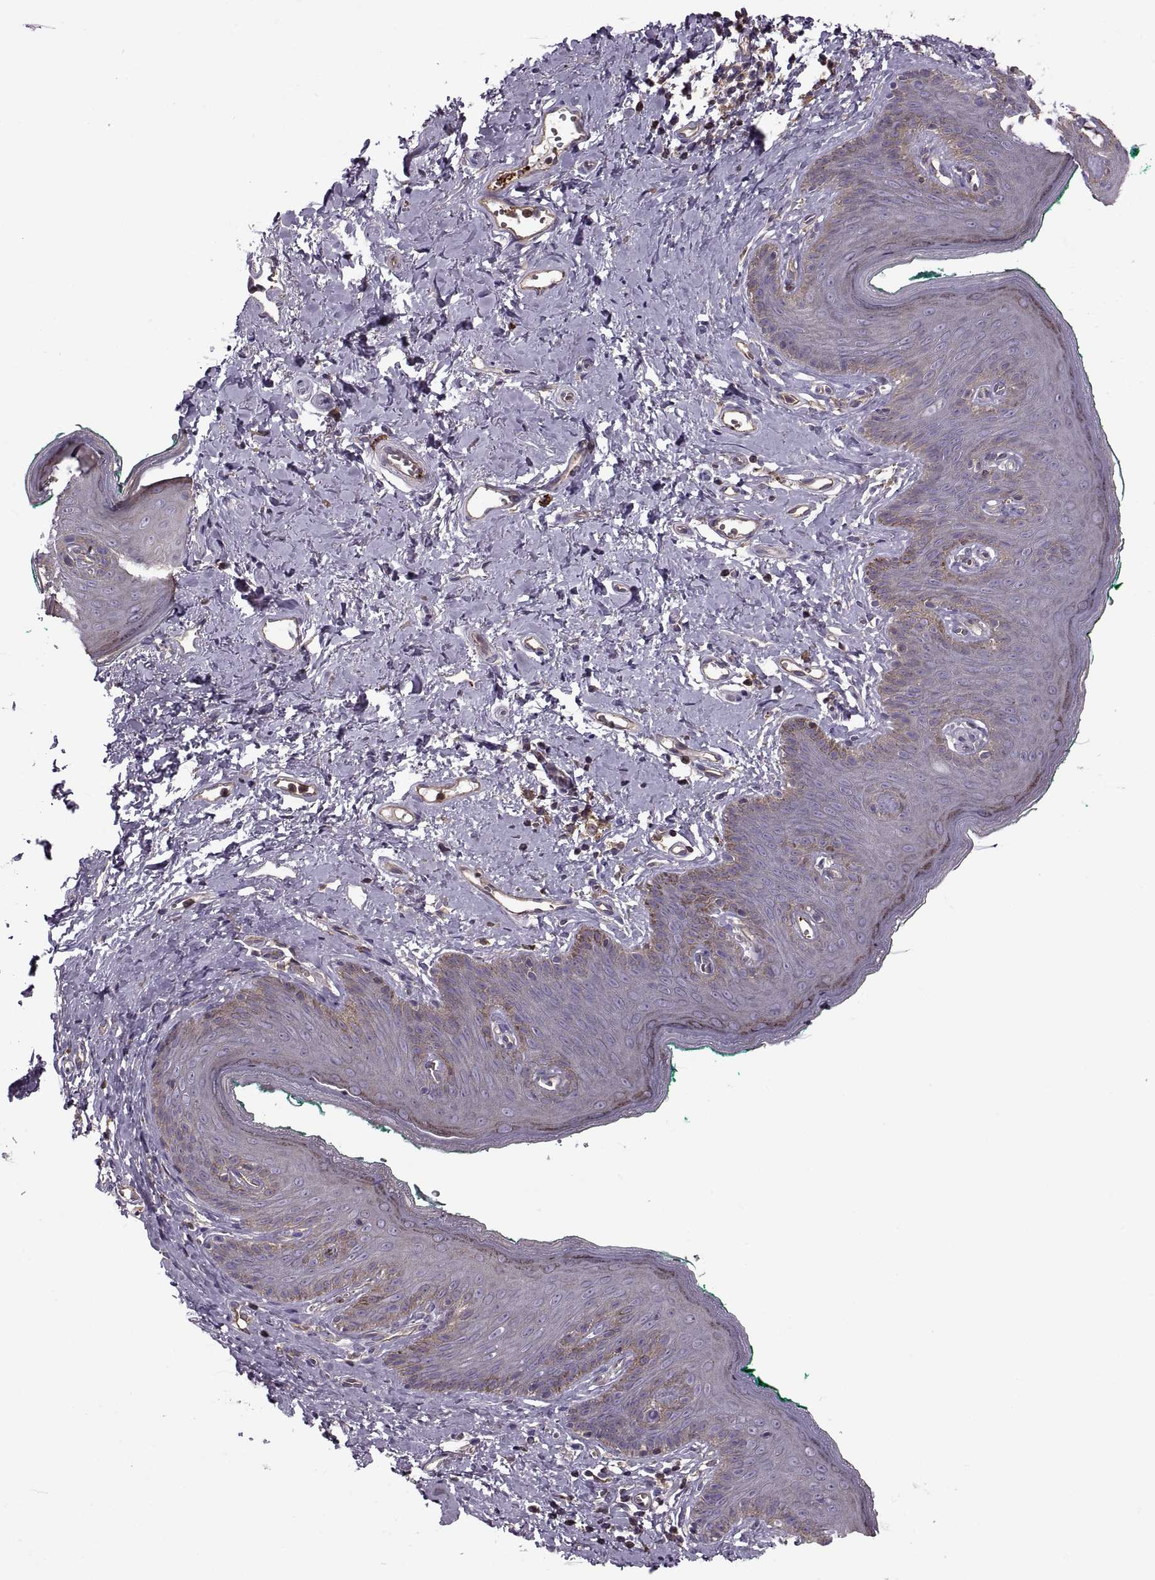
{"staining": {"intensity": "negative", "quantity": "none", "location": "none"}, "tissue": "skin", "cell_type": "Epidermal cells", "image_type": "normal", "snomed": [{"axis": "morphology", "description": "Normal tissue, NOS"}, {"axis": "topography", "description": "Vulva"}], "caption": "This is an immunohistochemistry (IHC) micrograph of unremarkable skin. There is no expression in epidermal cells.", "gene": "SLC2A14", "patient": {"sex": "female", "age": 66}}